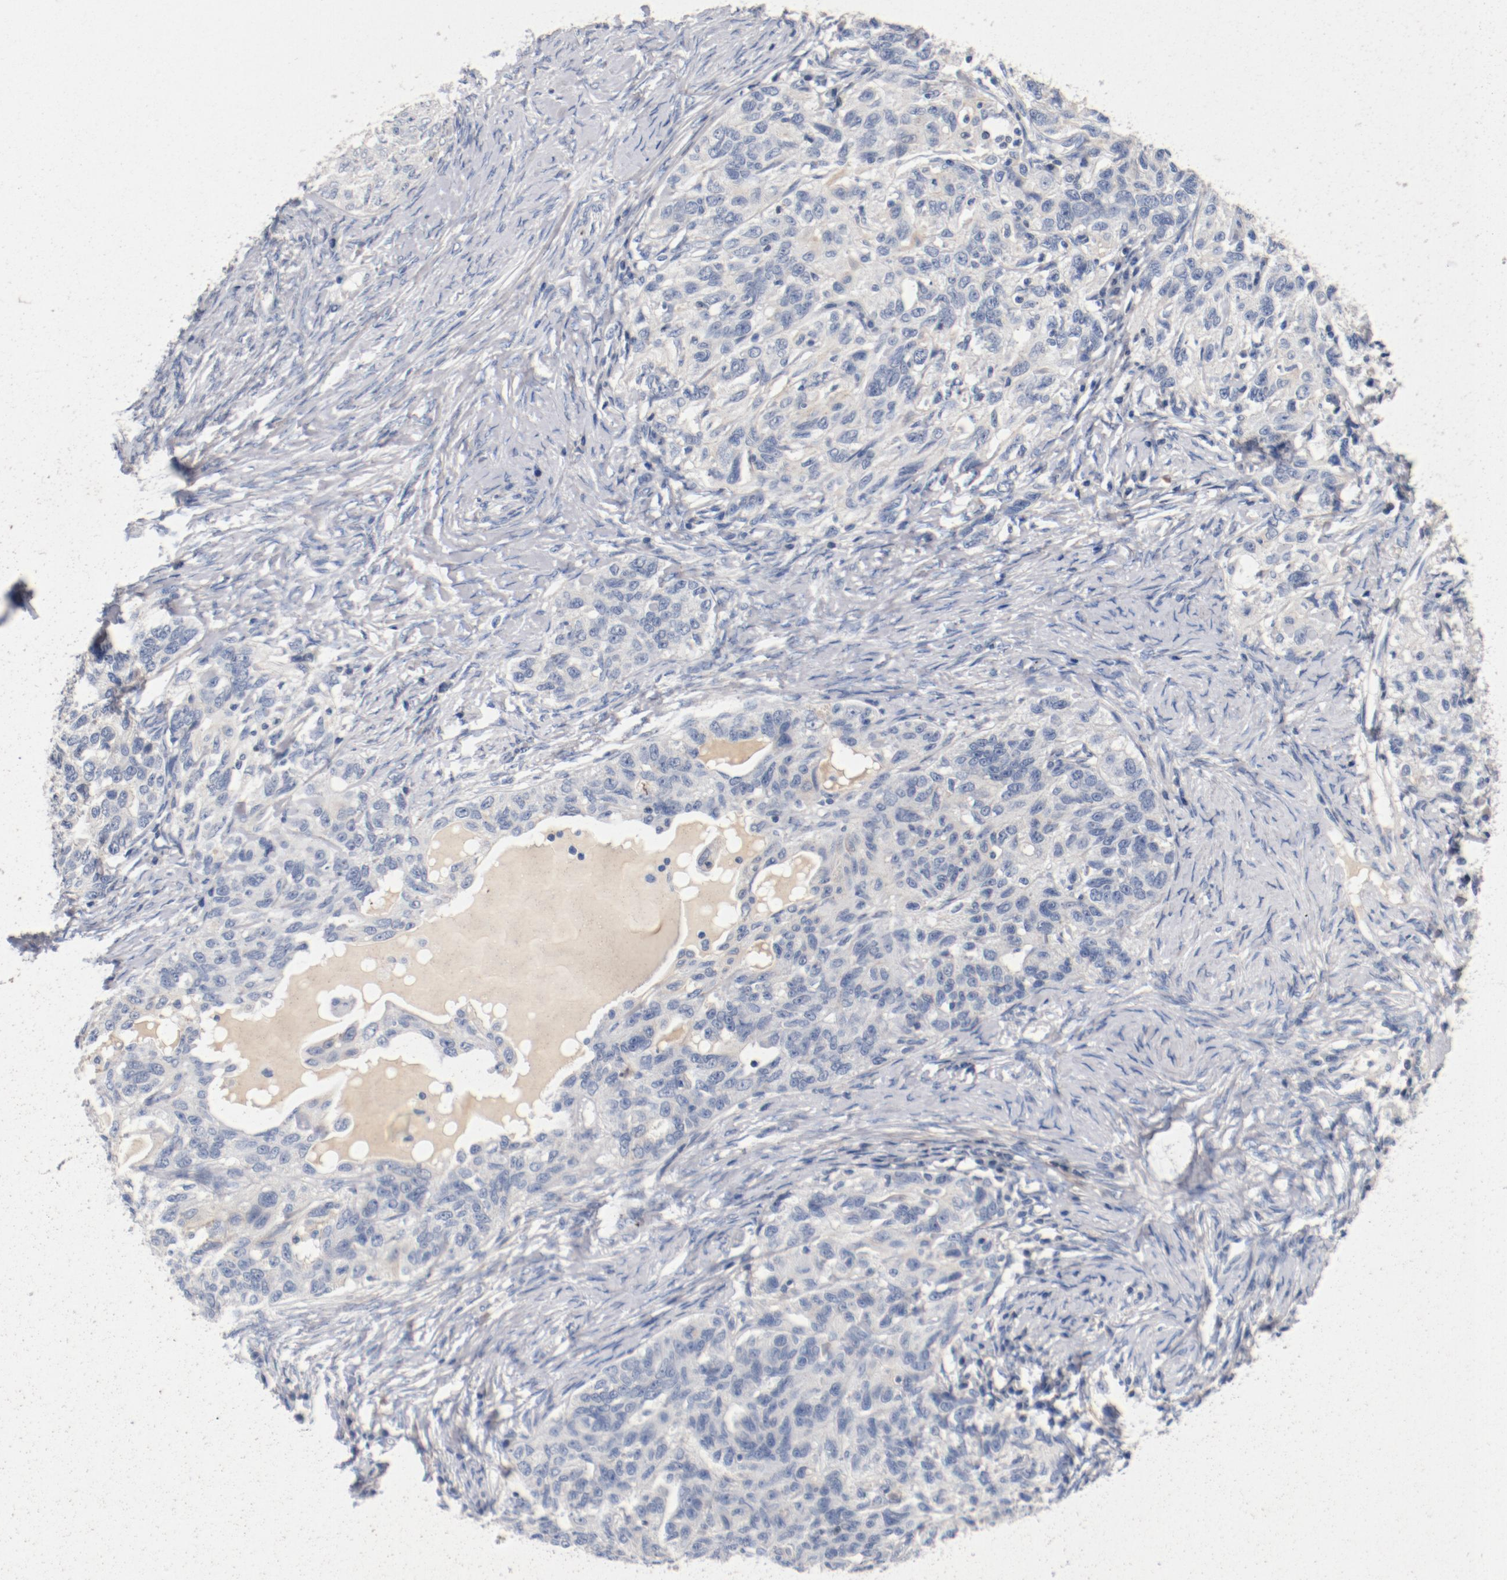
{"staining": {"intensity": "negative", "quantity": "none", "location": "none"}, "tissue": "ovarian cancer", "cell_type": "Tumor cells", "image_type": "cancer", "snomed": [{"axis": "morphology", "description": "Cystadenocarcinoma, serous, NOS"}, {"axis": "topography", "description": "Ovary"}], "caption": "Immunohistochemistry of ovarian cancer (serous cystadenocarcinoma) exhibits no expression in tumor cells.", "gene": "PIM1", "patient": {"sex": "female", "age": 82}}